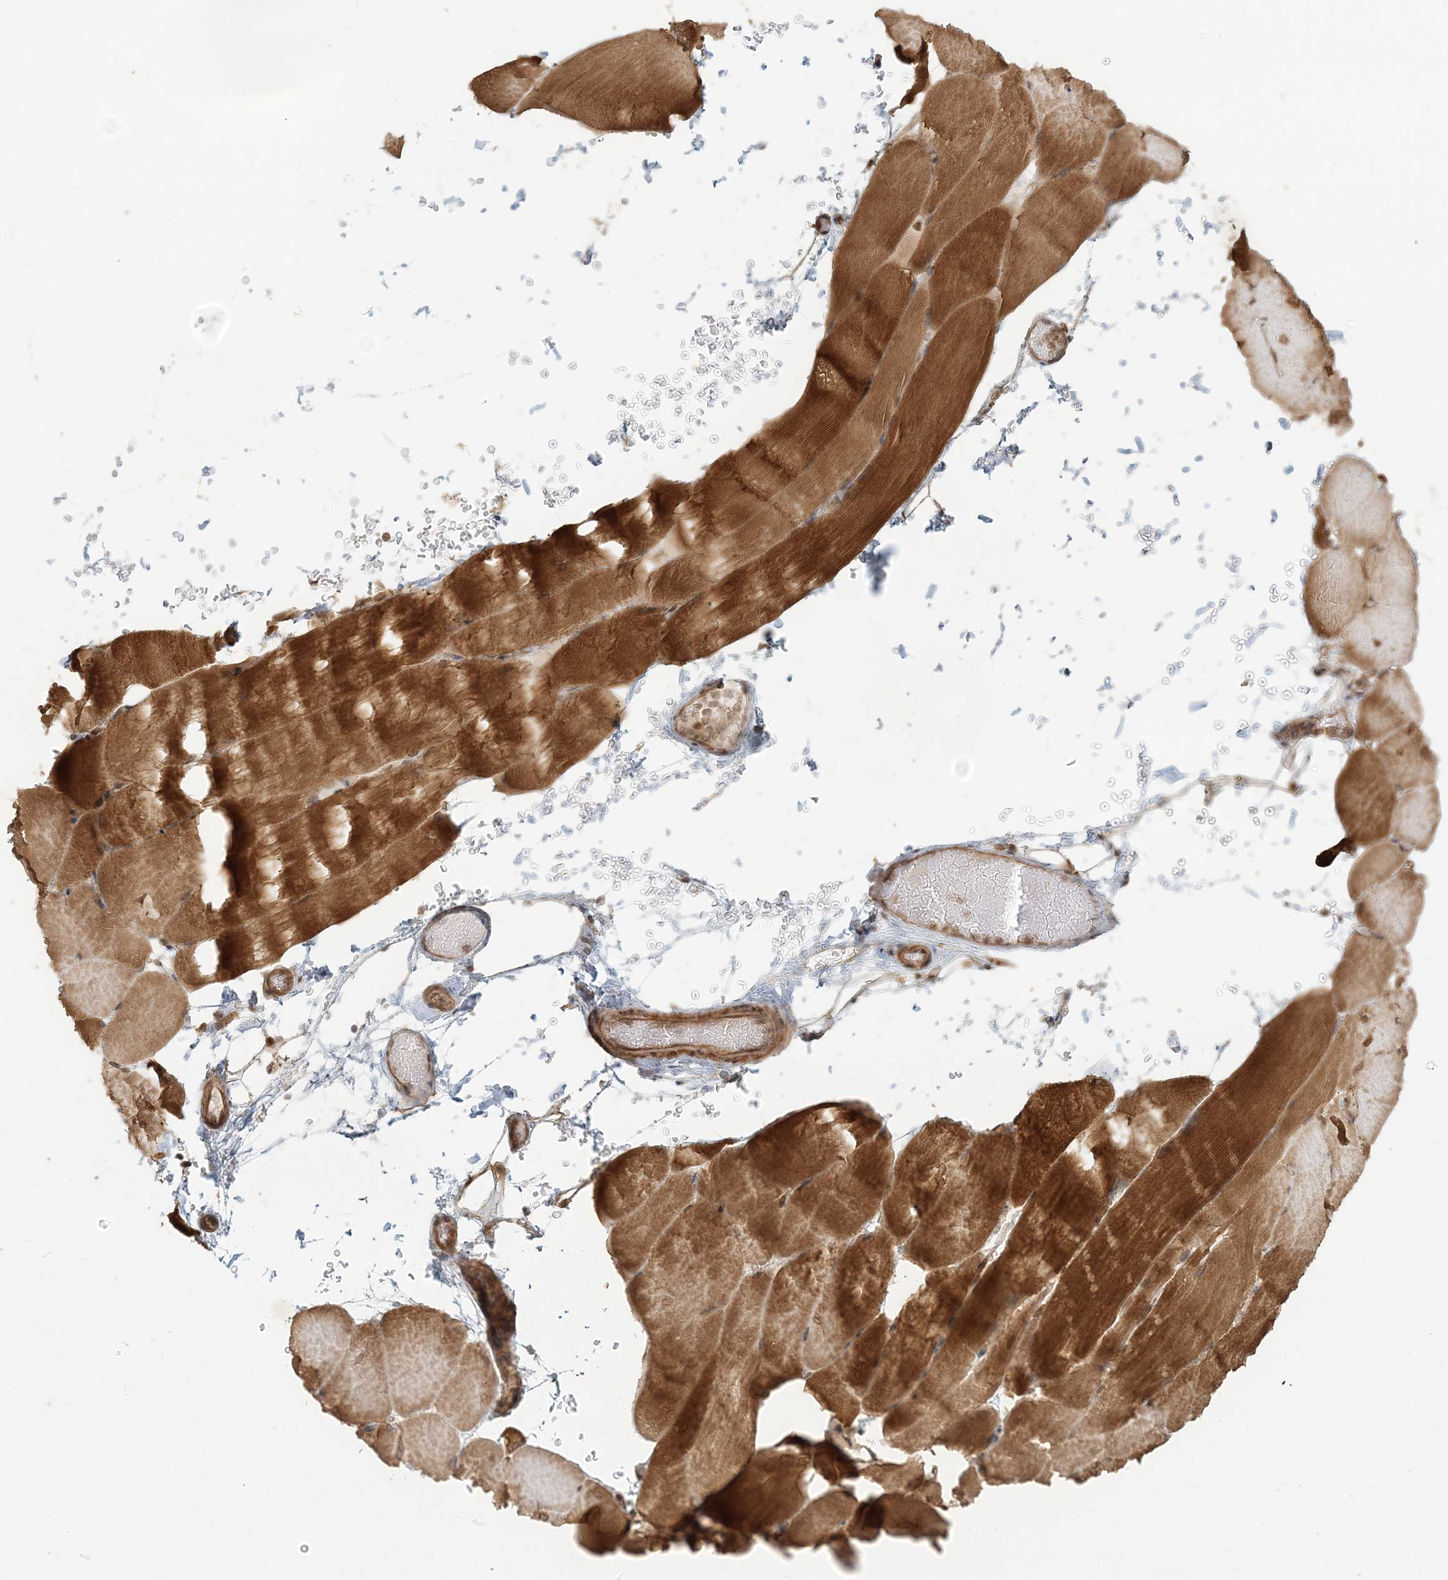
{"staining": {"intensity": "strong", "quantity": ">75%", "location": "cytoplasmic/membranous"}, "tissue": "skeletal muscle", "cell_type": "Myocytes", "image_type": "normal", "snomed": [{"axis": "morphology", "description": "Normal tissue, NOS"}, {"axis": "topography", "description": "Skeletal muscle"}, {"axis": "topography", "description": "Parathyroid gland"}], "caption": "Normal skeletal muscle was stained to show a protein in brown. There is high levels of strong cytoplasmic/membranous staining in about >75% of myocytes. (DAB IHC, brown staining for protein, blue staining for nuclei).", "gene": "KIAA0232", "patient": {"sex": "female", "age": 37}}